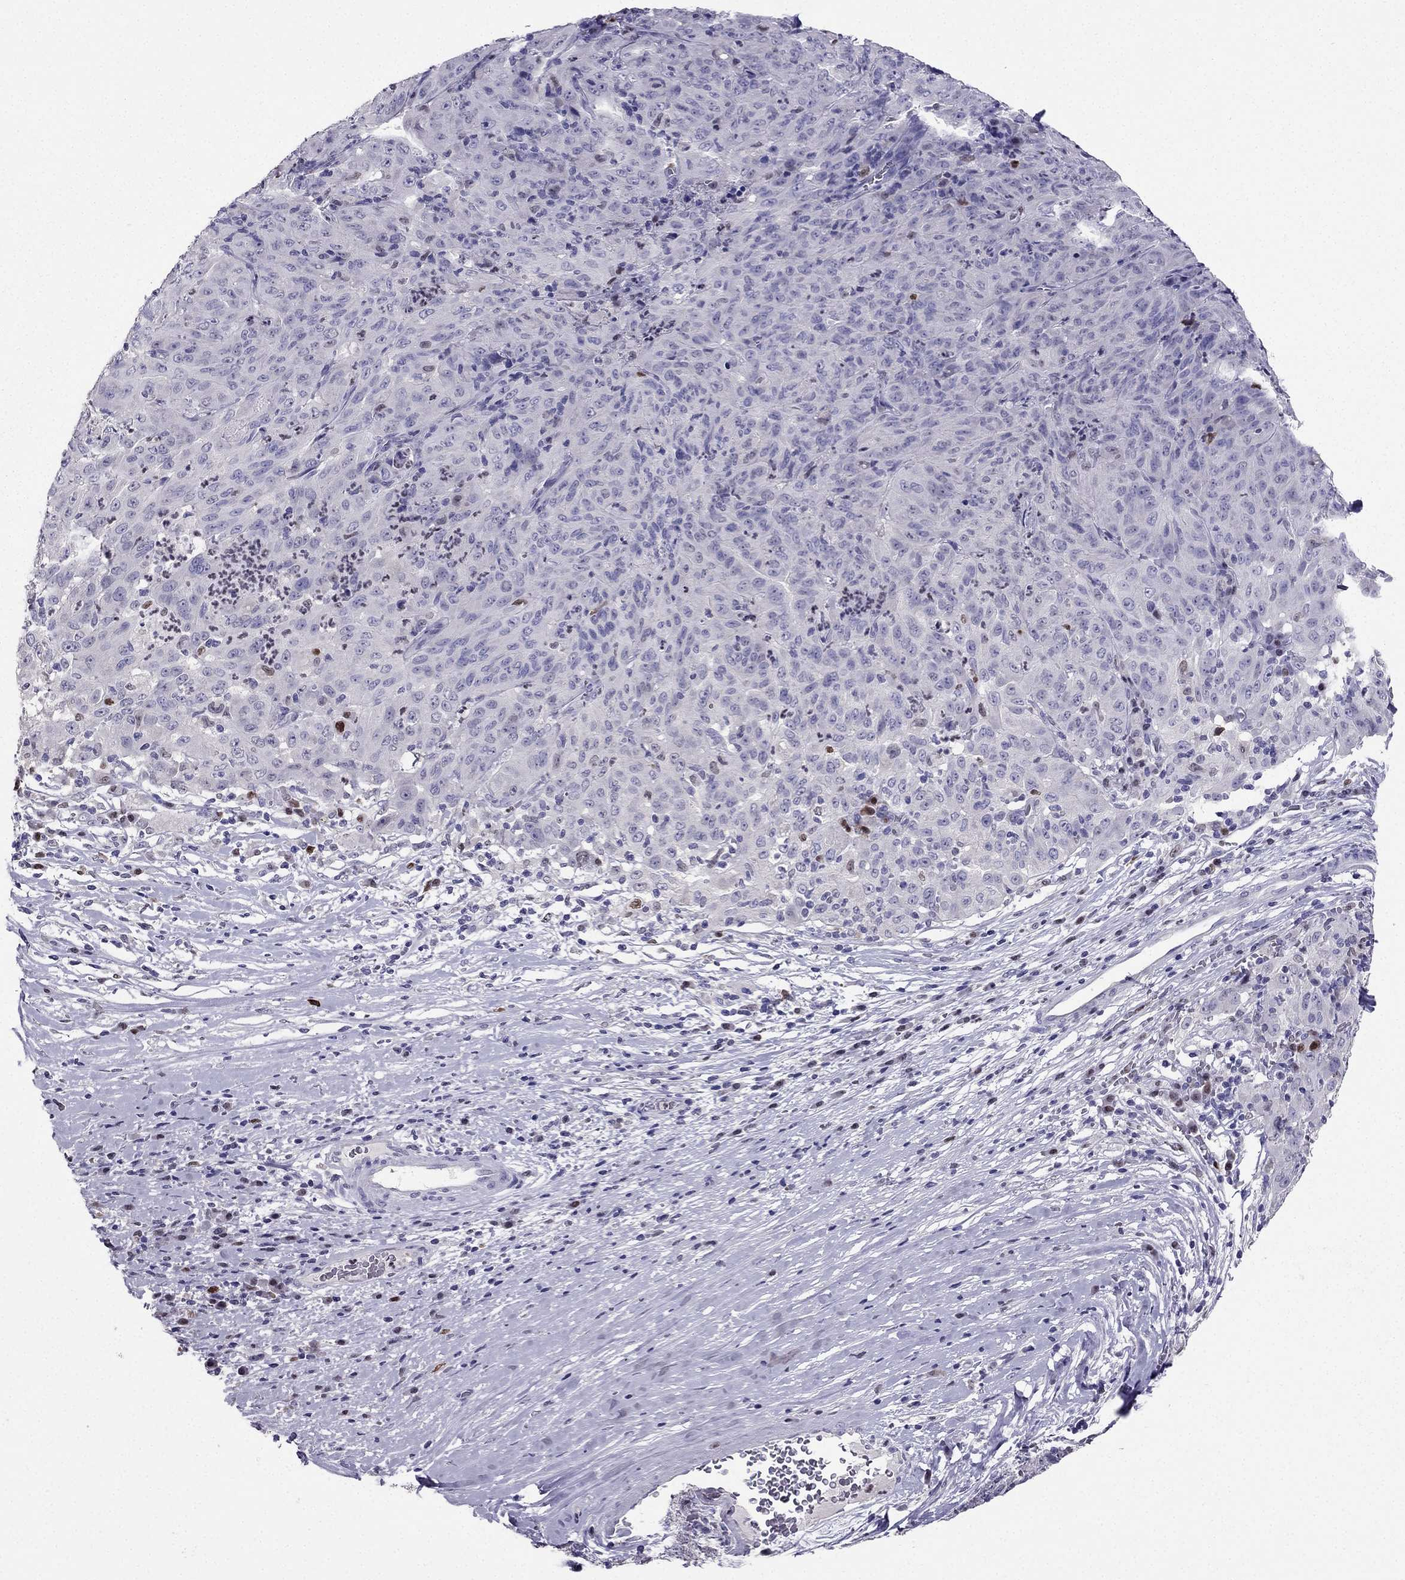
{"staining": {"intensity": "negative", "quantity": "none", "location": "none"}, "tissue": "pancreatic cancer", "cell_type": "Tumor cells", "image_type": "cancer", "snomed": [{"axis": "morphology", "description": "Adenocarcinoma, NOS"}, {"axis": "topography", "description": "Pancreas"}], "caption": "Immunohistochemical staining of human adenocarcinoma (pancreatic) displays no significant staining in tumor cells.", "gene": "ARID3A", "patient": {"sex": "male", "age": 63}}